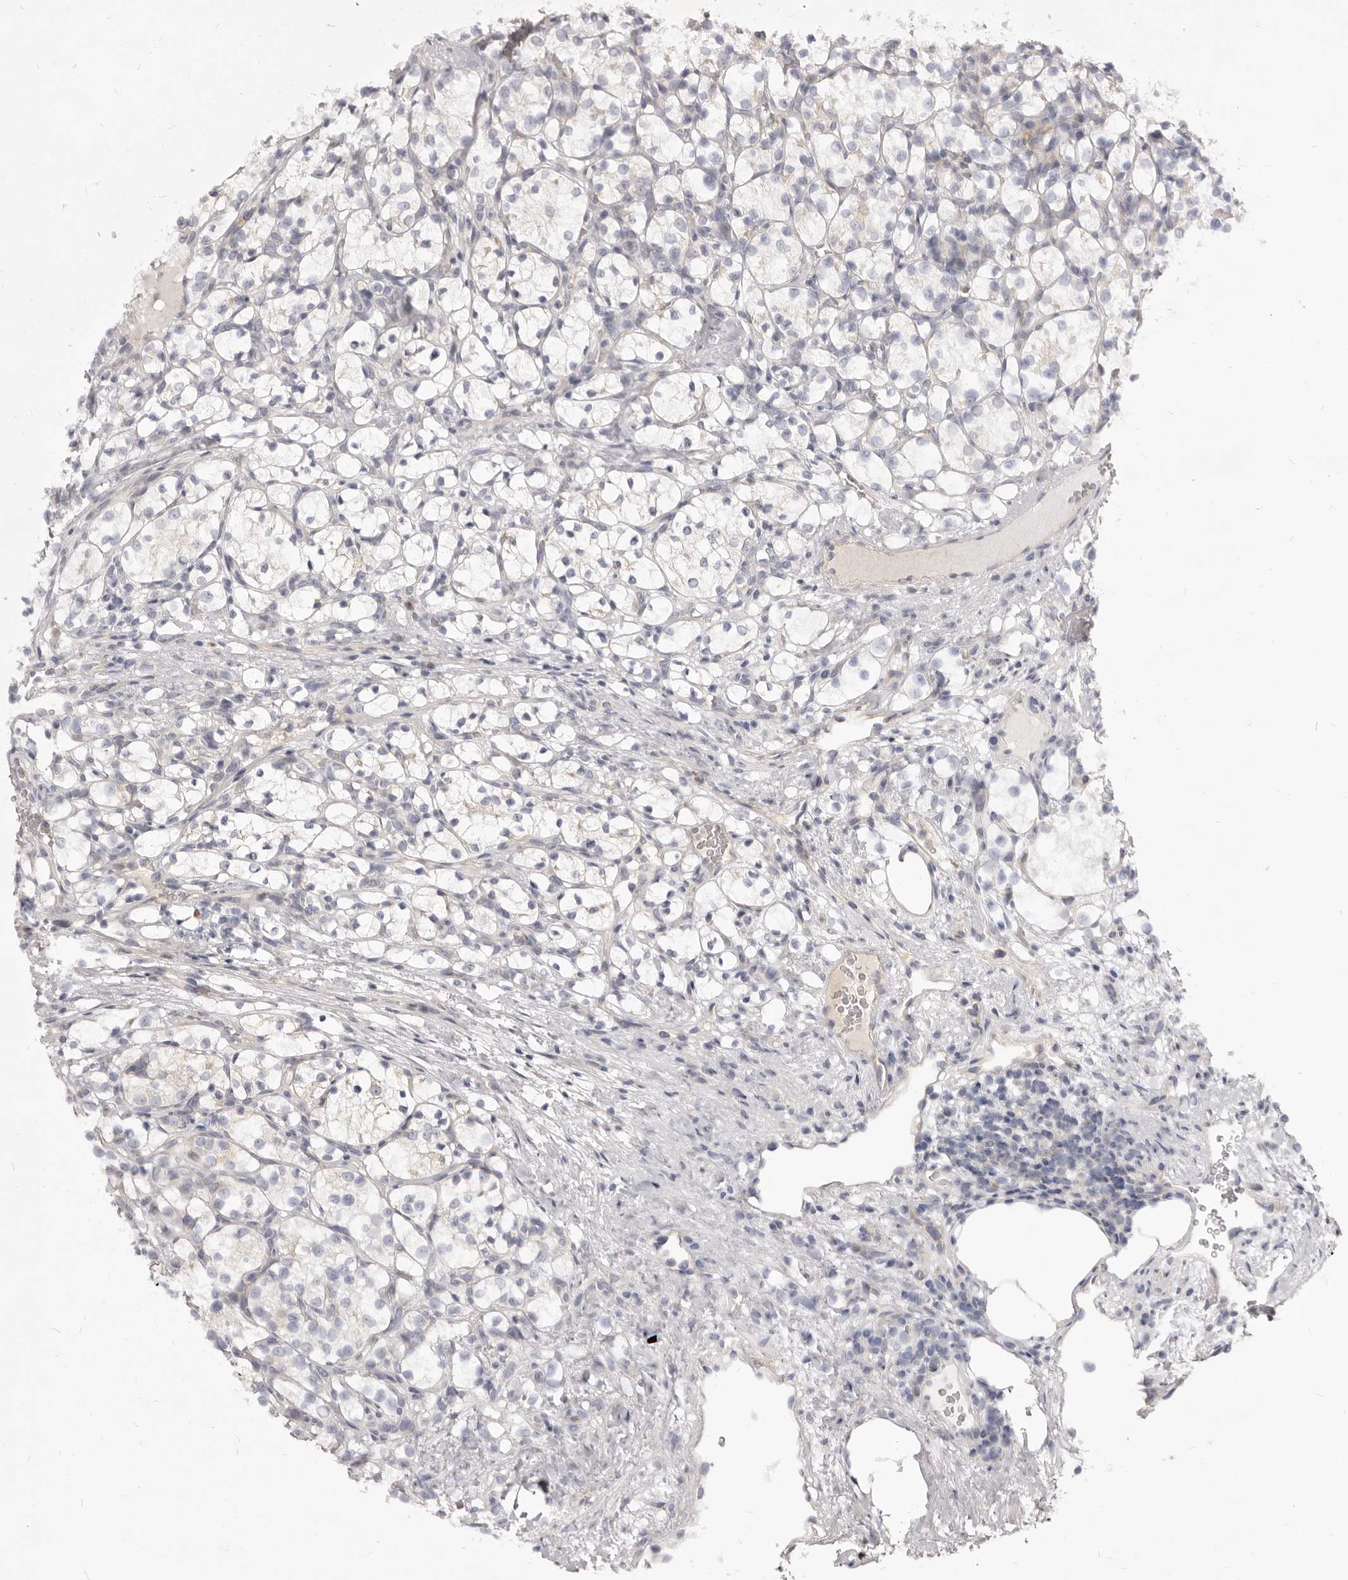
{"staining": {"intensity": "negative", "quantity": "none", "location": "none"}, "tissue": "renal cancer", "cell_type": "Tumor cells", "image_type": "cancer", "snomed": [{"axis": "morphology", "description": "Adenocarcinoma, NOS"}, {"axis": "topography", "description": "Kidney"}], "caption": "Immunohistochemical staining of adenocarcinoma (renal) displays no significant staining in tumor cells.", "gene": "KIF2B", "patient": {"sex": "female", "age": 69}}